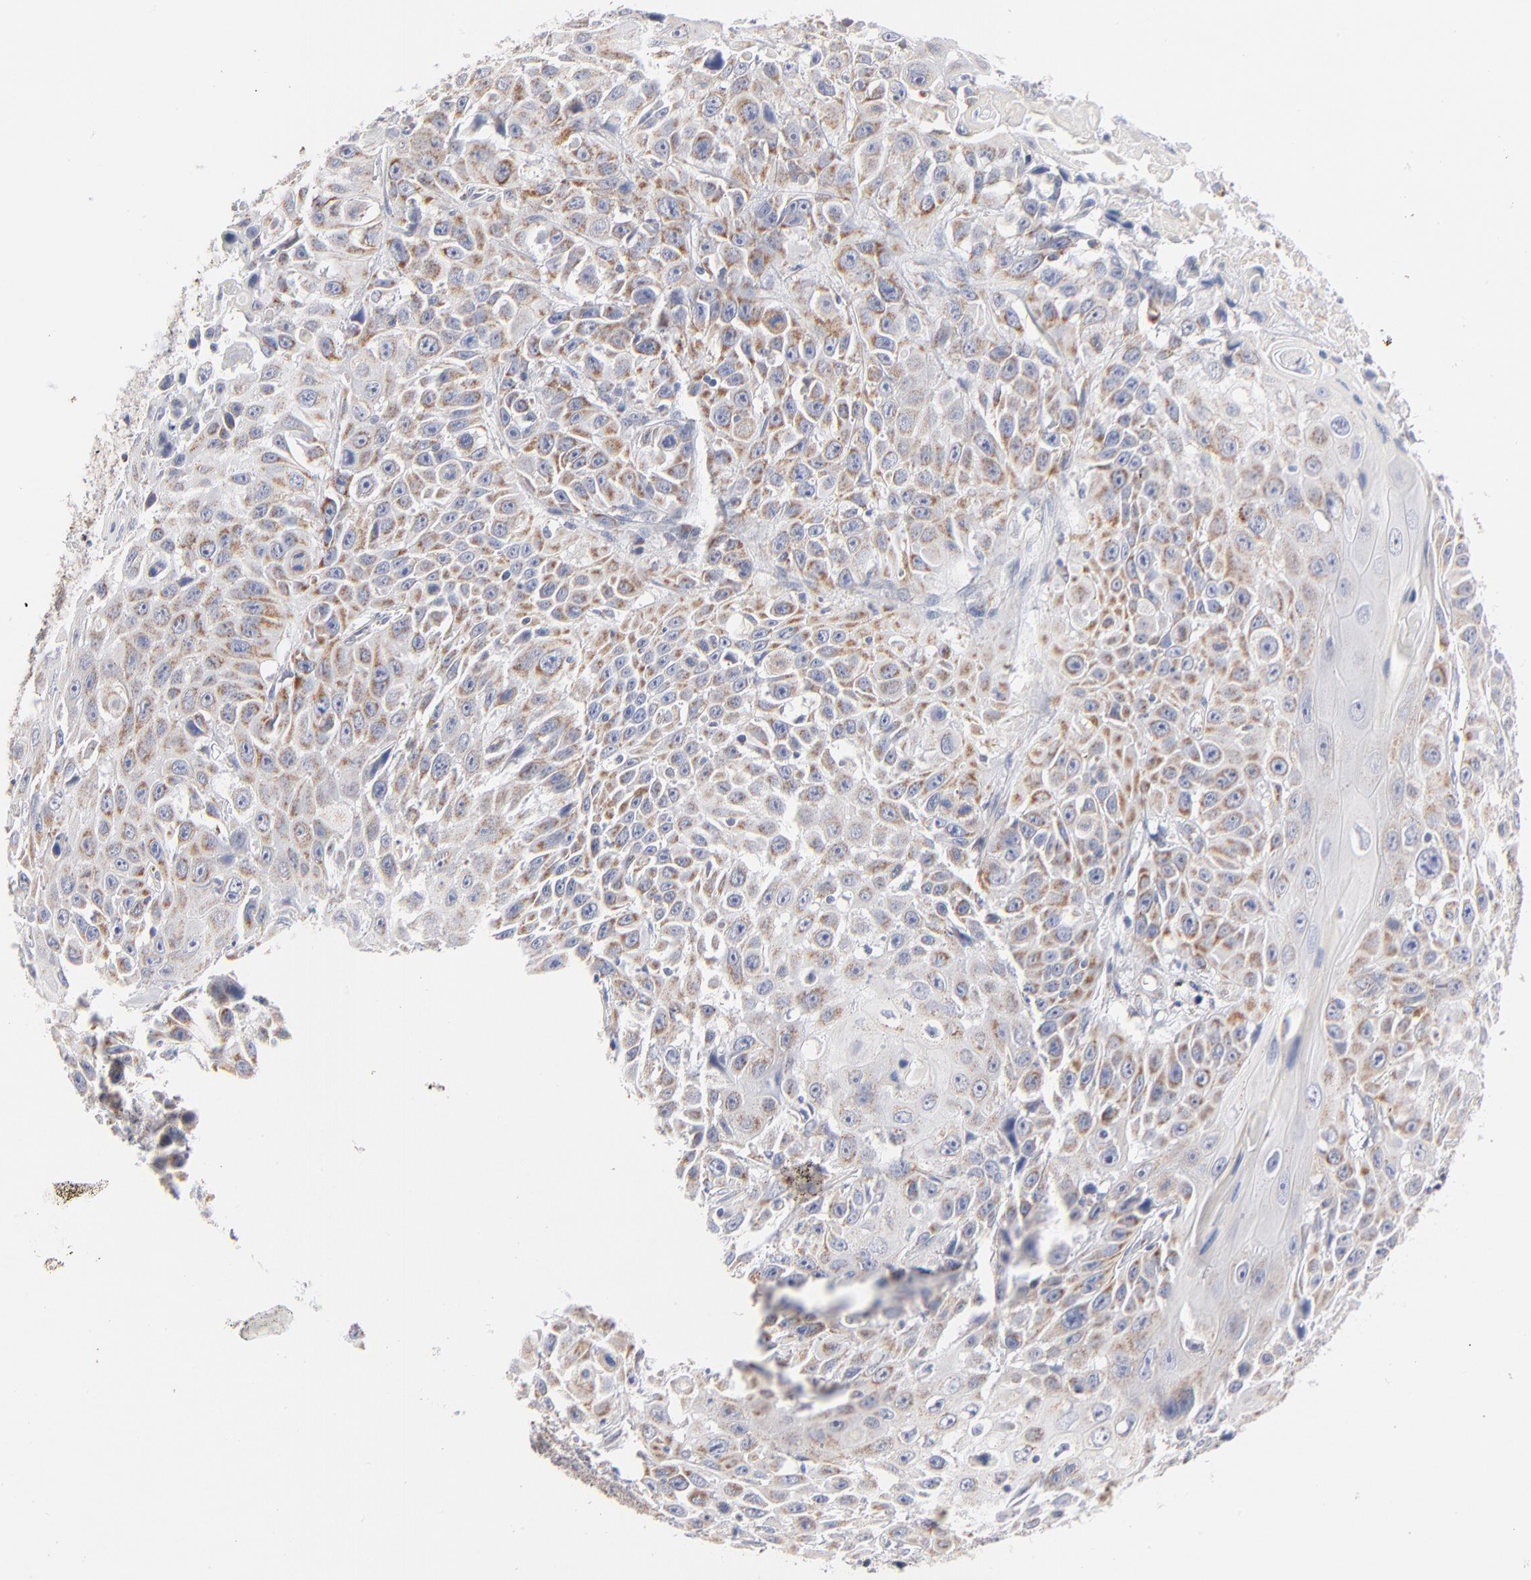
{"staining": {"intensity": "moderate", "quantity": "25%-75%", "location": "cytoplasmic/membranous"}, "tissue": "cervical cancer", "cell_type": "Tumor cells", "image_type": "cancer", "snomed": [{"axis": "morphology", "description": "Squamous cell carcinoma, NOS"}, {"axis": "topography", "description": "Cervix"}], "caption": "A high-resolution histopathology image shows IHC staining of cervical squamous cell carcinoma, which exhibits moderate cytoplasmic/membranous staining in approximately 25%-75% of tumor cells. (brown staining indicates protein expression, while blue staining denotes nuclei).", "gene": "MRPL58", "patient": {"sex": "female", "age": 39}}